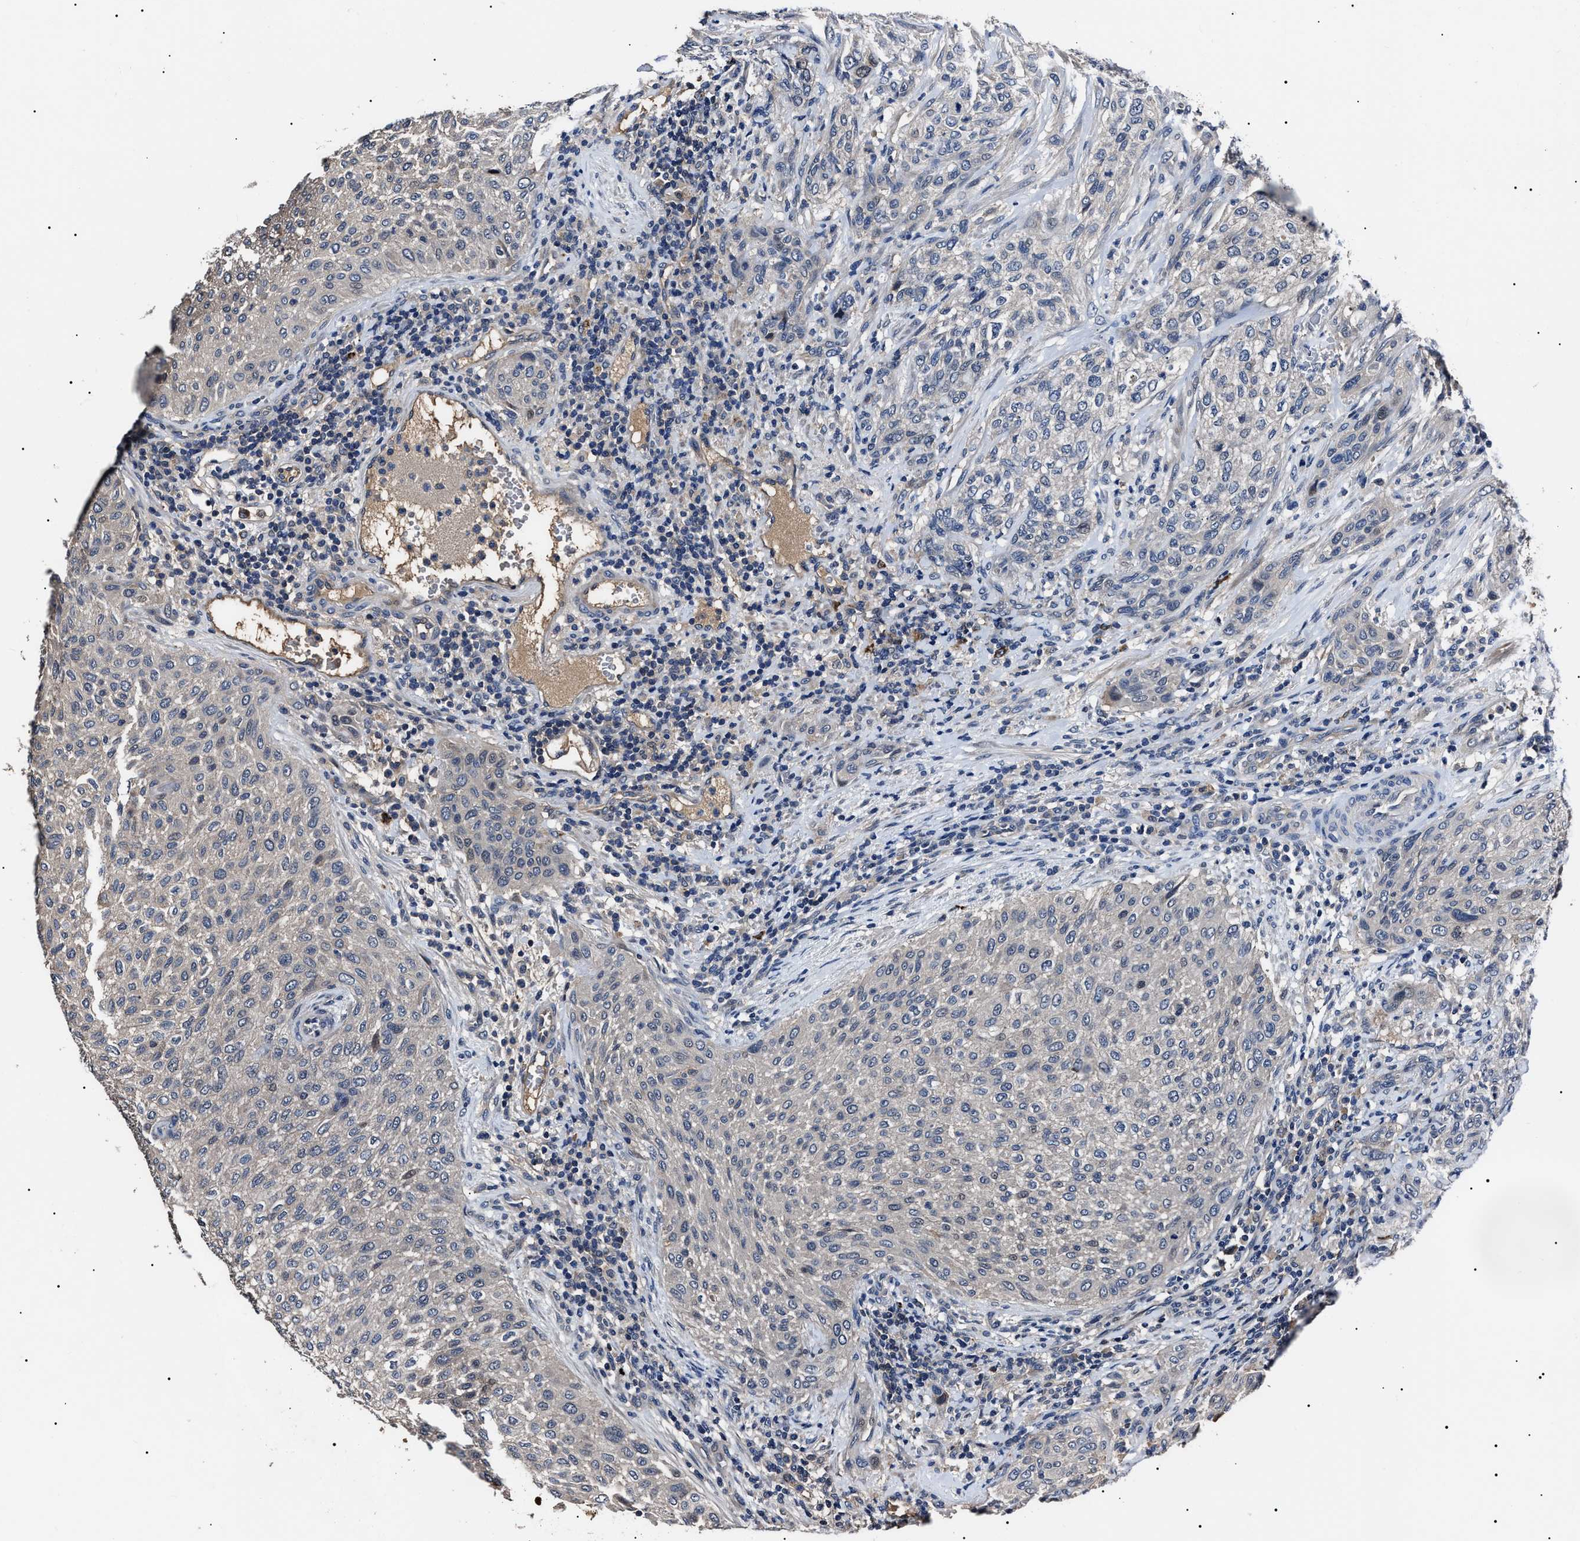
{"staining": {"intensity": "negative", "quantity": "none", "location": "none"}, "tissue": "urothelial cancer", "cell_type": "Tumor cells", "image_type": "cancer", "snomed": [{"axis": "morphology", "description": "Urothelial carcinoma, Low grade"}, {"axis": "morphology", "description": "Urothelial carcinoma, High grade"}, {"axis": "topography", "description": "Urinary bladder"}], "caption": "Immunohistochemical staining of urothelial cancer exhibits no significant expression in tumor cells.", "gene": "IFT81", "patient": {"sex": "male", "age": 35}}